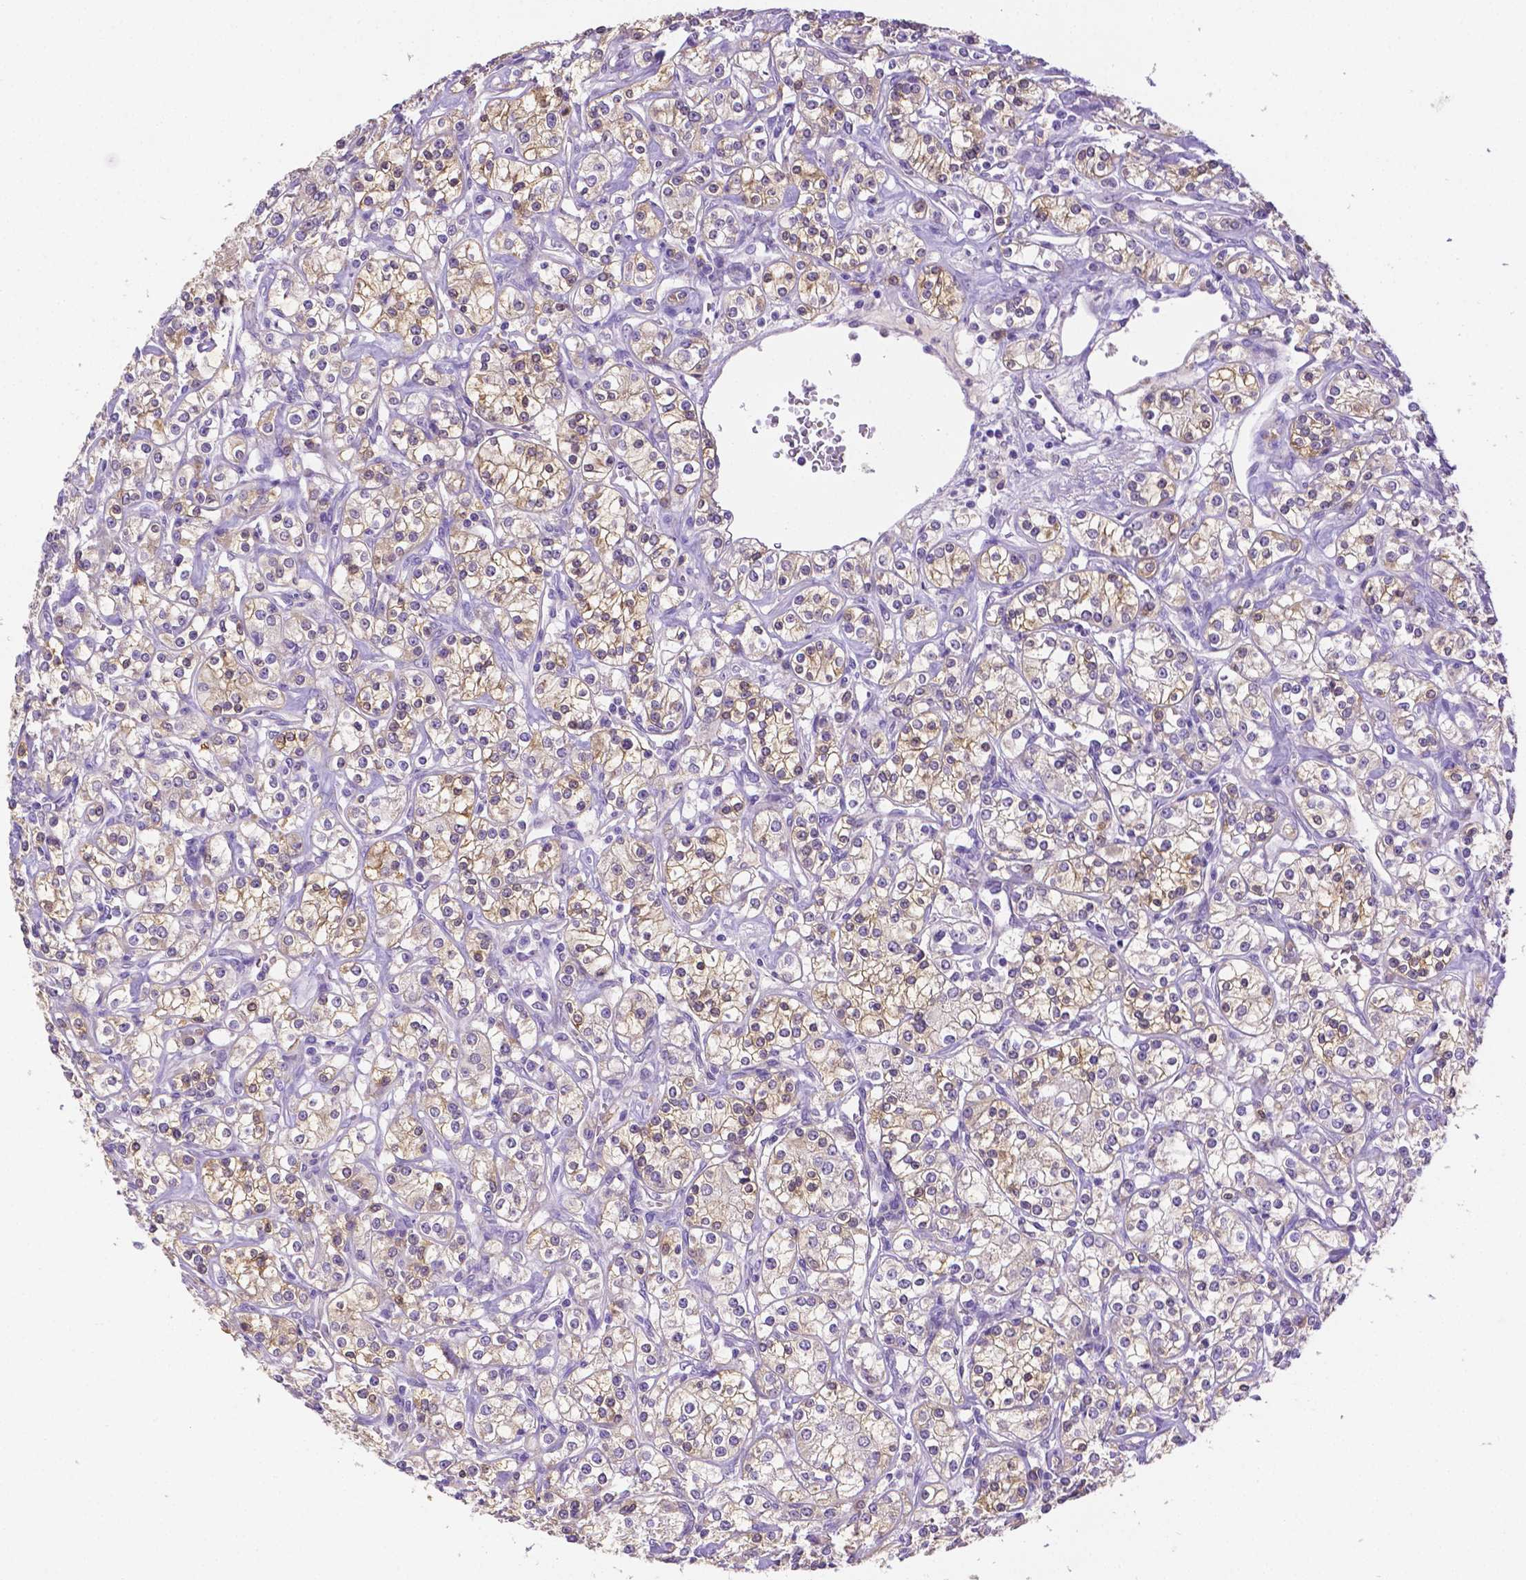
{"staining": {"intensity": "weak", "quantity": "25%-75%", "location": "cytoplasmic/membranous"}, "tissue": "renal cancer", "cell_type": "Tumor cells", "image_type": "cancer", "snomed": [{"axis": "morphology", "description": "Adenocarcinoma, NOS"}, {"axis": "topography", "description": "Kidney"}], "caption": "Immunohistochemical staining of renal cancer (adenocarcinoma) exhibits weak cytoplasmic/membranous protein positivity in about 25%-75% of tumor cells.", "gene": "NXPH2", "patient": {"sex": "male", "age": 77}}